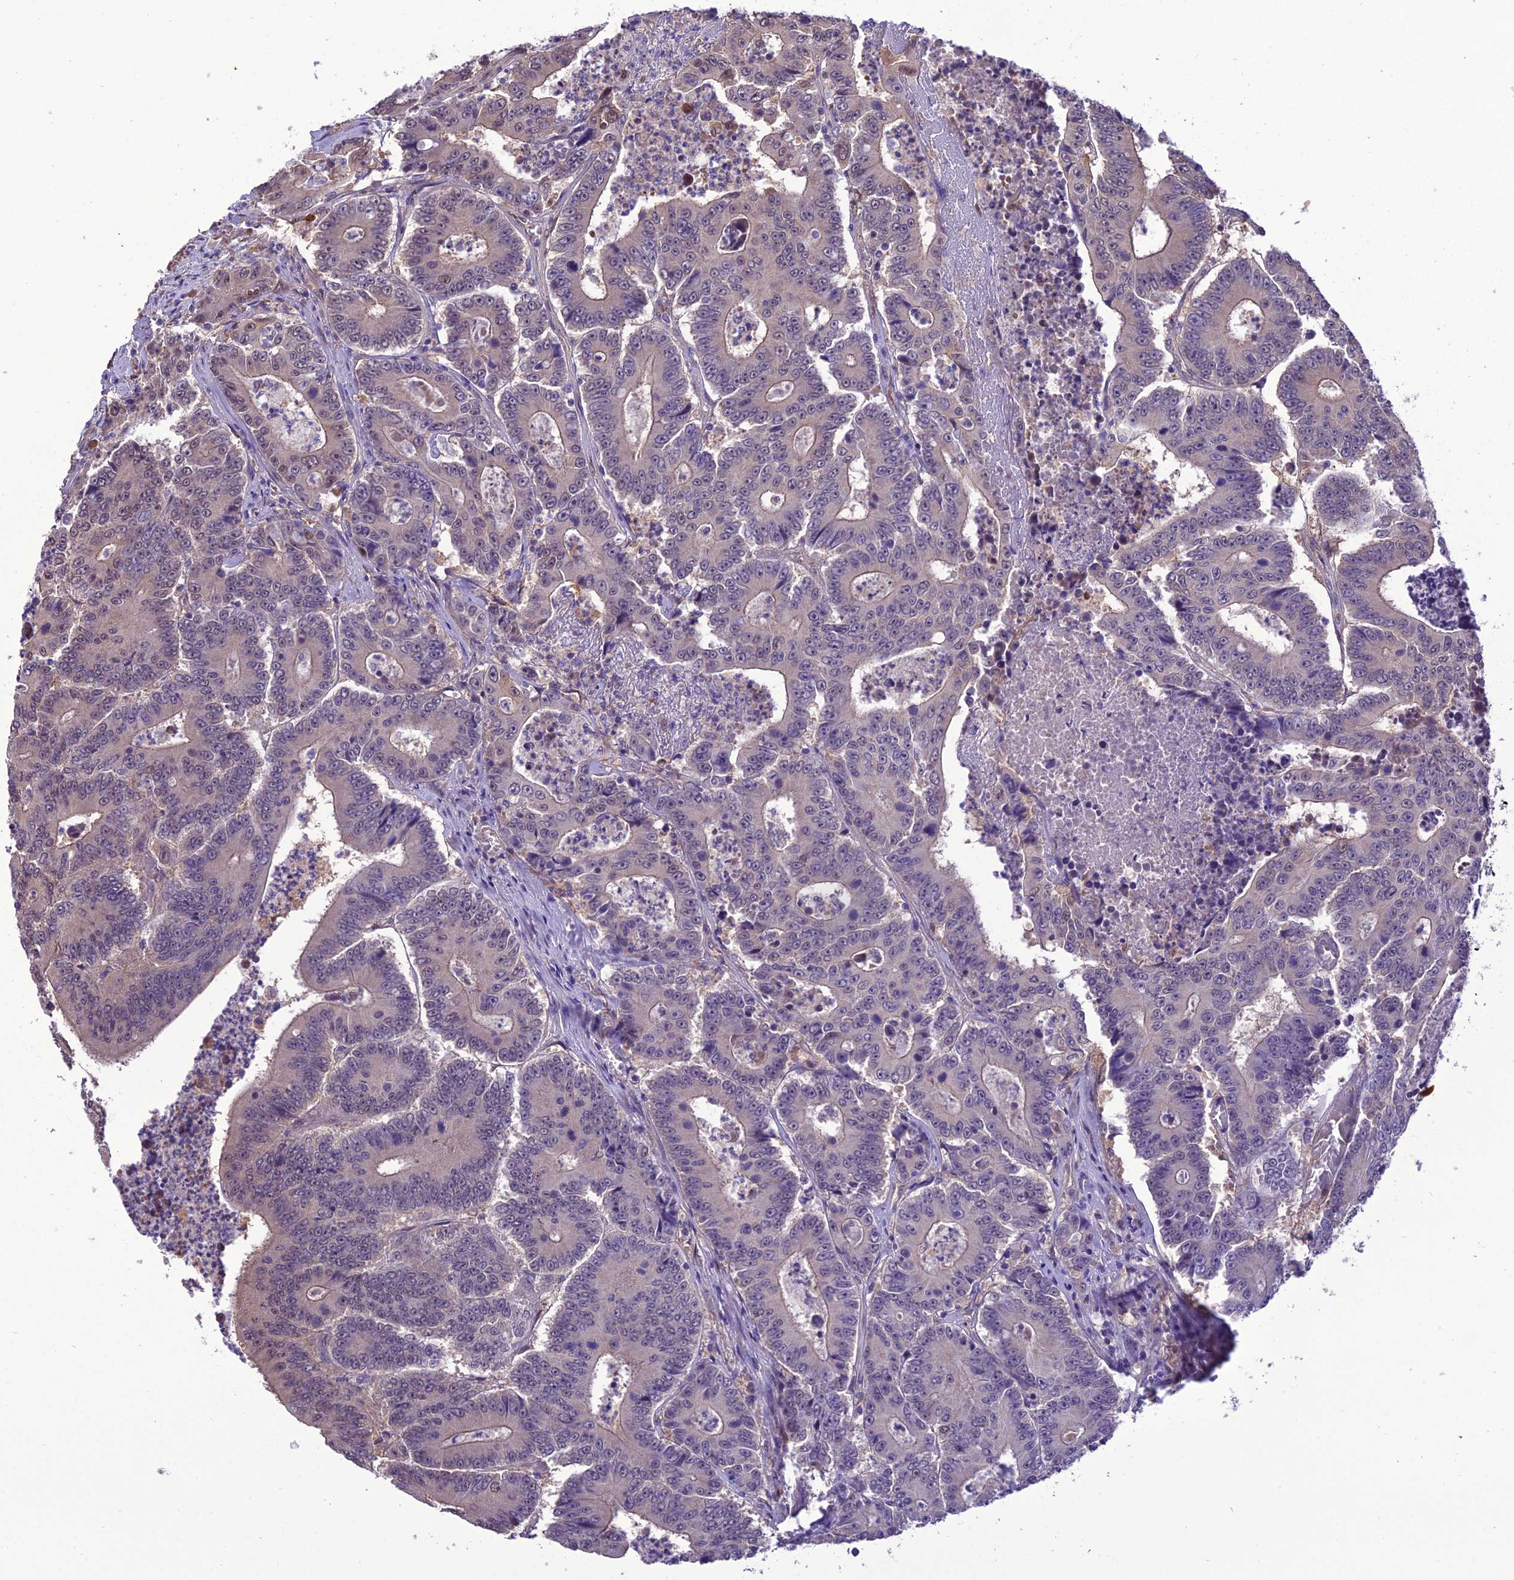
{"staining": {"intensity": "weak", "quantity": "<25%", "location": "nuclear"}, "tissue": "colorectal cancer", "cell_type": "Tumor cells", "image_type": "cancer", "snomed": [{"axis": "morphology", "description": "Adenocarcinoma, NOS"}, {"axis": "topography", "description": "Colon"}], "caption": "Tumor cells show no significant staining in colorectal cancer.", "gene": "BORCS6", "patient": {"sex": "male", "age": 83}}